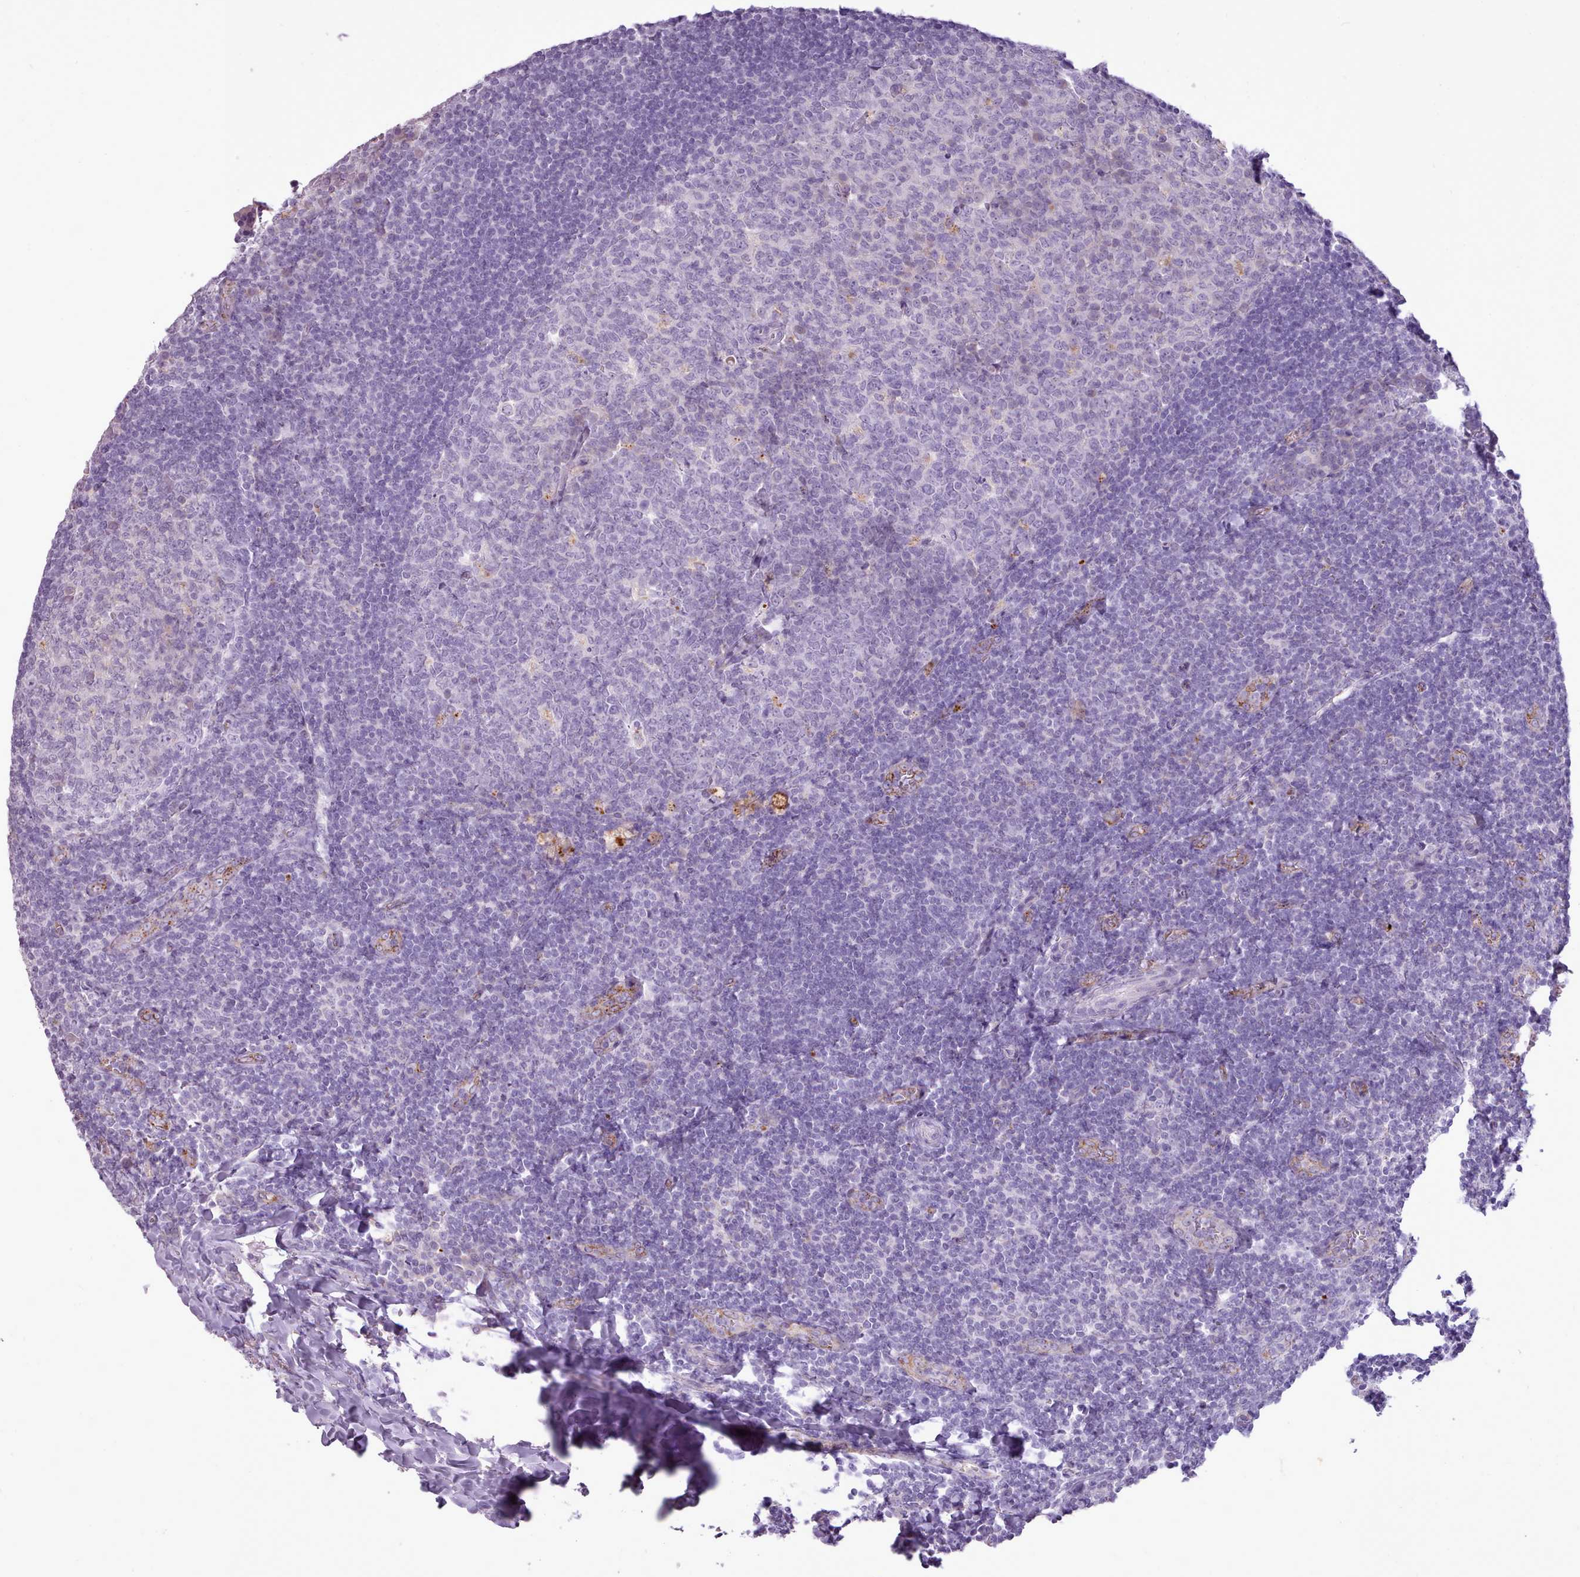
{"staining": {"intensity": "negative", "quantity": "none", "location": "none"}, "tissue": "tonsil", "cell_type": "Germinal center cells", "image_type": "normal", "snomed": [{"axis": "morphology", "description": "Normal tissue, NOS"}, {"axis": "topography", "description": "Tonsil"}], "caption": "Germinal center cells are negative for brown protein staining in normal tonsil. (IHC, brightfield microscopy, high magnification).", "gene": "ATRAID", "patient": {"sex": "male", "age": 27}}